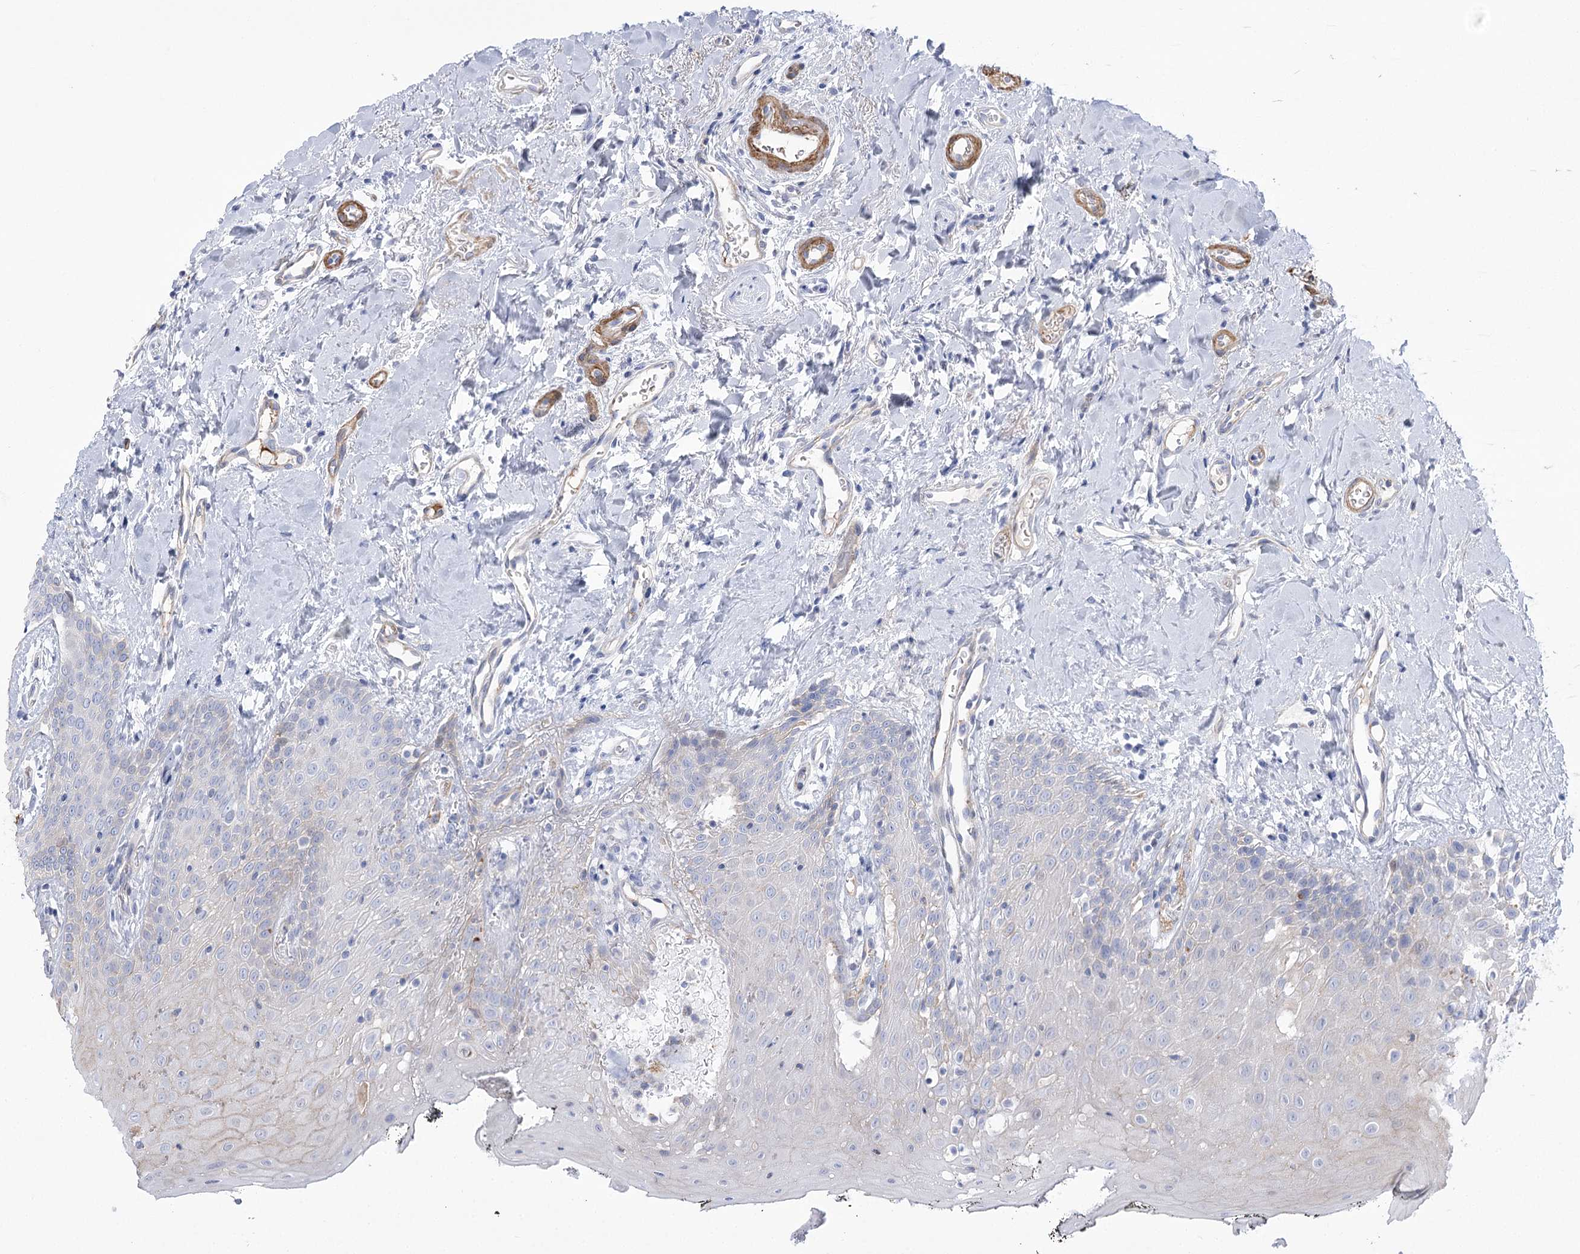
{"staining": {"intensity": "negative", "quantity": "none", "location": "none"}, "tissue": "oral mucosa", "cell_type": "Squamous epithelial cells", "image_type": "normal", "snomed": [{"axis": "morphology", "description": "Normal tissue, NOS"}, {"axis": "topography", "description": "Oral tissue"}], "caption": "Histopathology image shows no significant protein positivity in squamous epithelial cells of benign oral mucosa. (Immunohistochemistry (ihc), brightfield microscopy, high magnification).", "gene": "ANKRD23", "patient": {"sex": "male", "age": 74}}